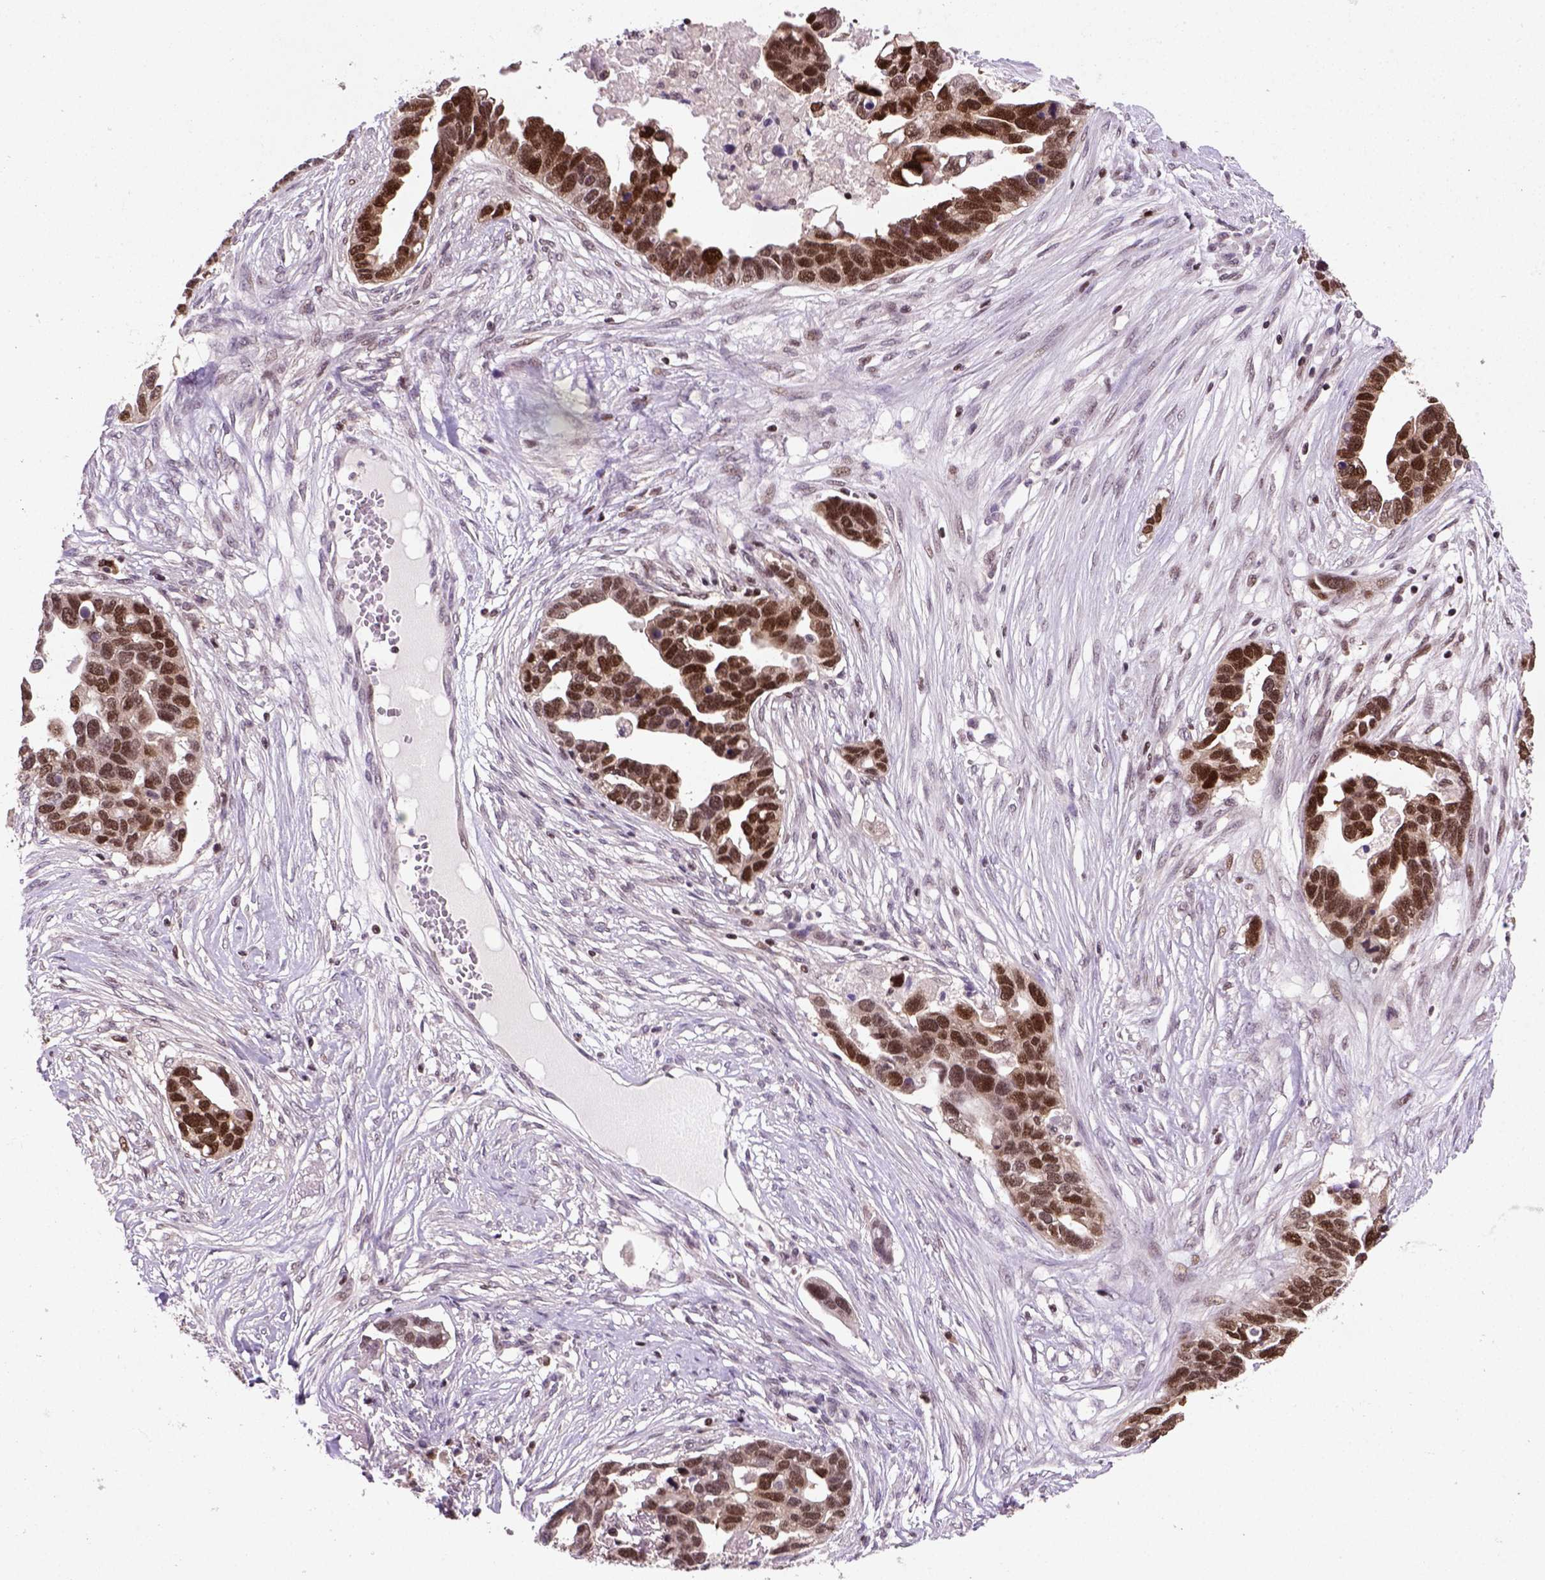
{"staining": {"intensity": "strong", "quantity": ">75%", "location": "nuclear"}, "tissue": "ovarian cancer", "cell_type": "Tumor cells", "image_type": "cancer", "snomed": [{"axis": "morphology", "description": "Cystadenocarcinoma, serous, NOS"}, {"axis": "topography", "description": "Ovary"}], "caption": "An IHC micrograph of neoplastic tissue is shown. Protein staining in brown shows strong nuclear positivity in ovarian cancer (serous cystadenocarcinoma) within tumor cells. (Stains: DAB in brown, nuclei in blue, Microscopy: brightfield microscopy at high magnification).", "gene": "MGMT", "patient": {"sex": "female", "age": 54}}